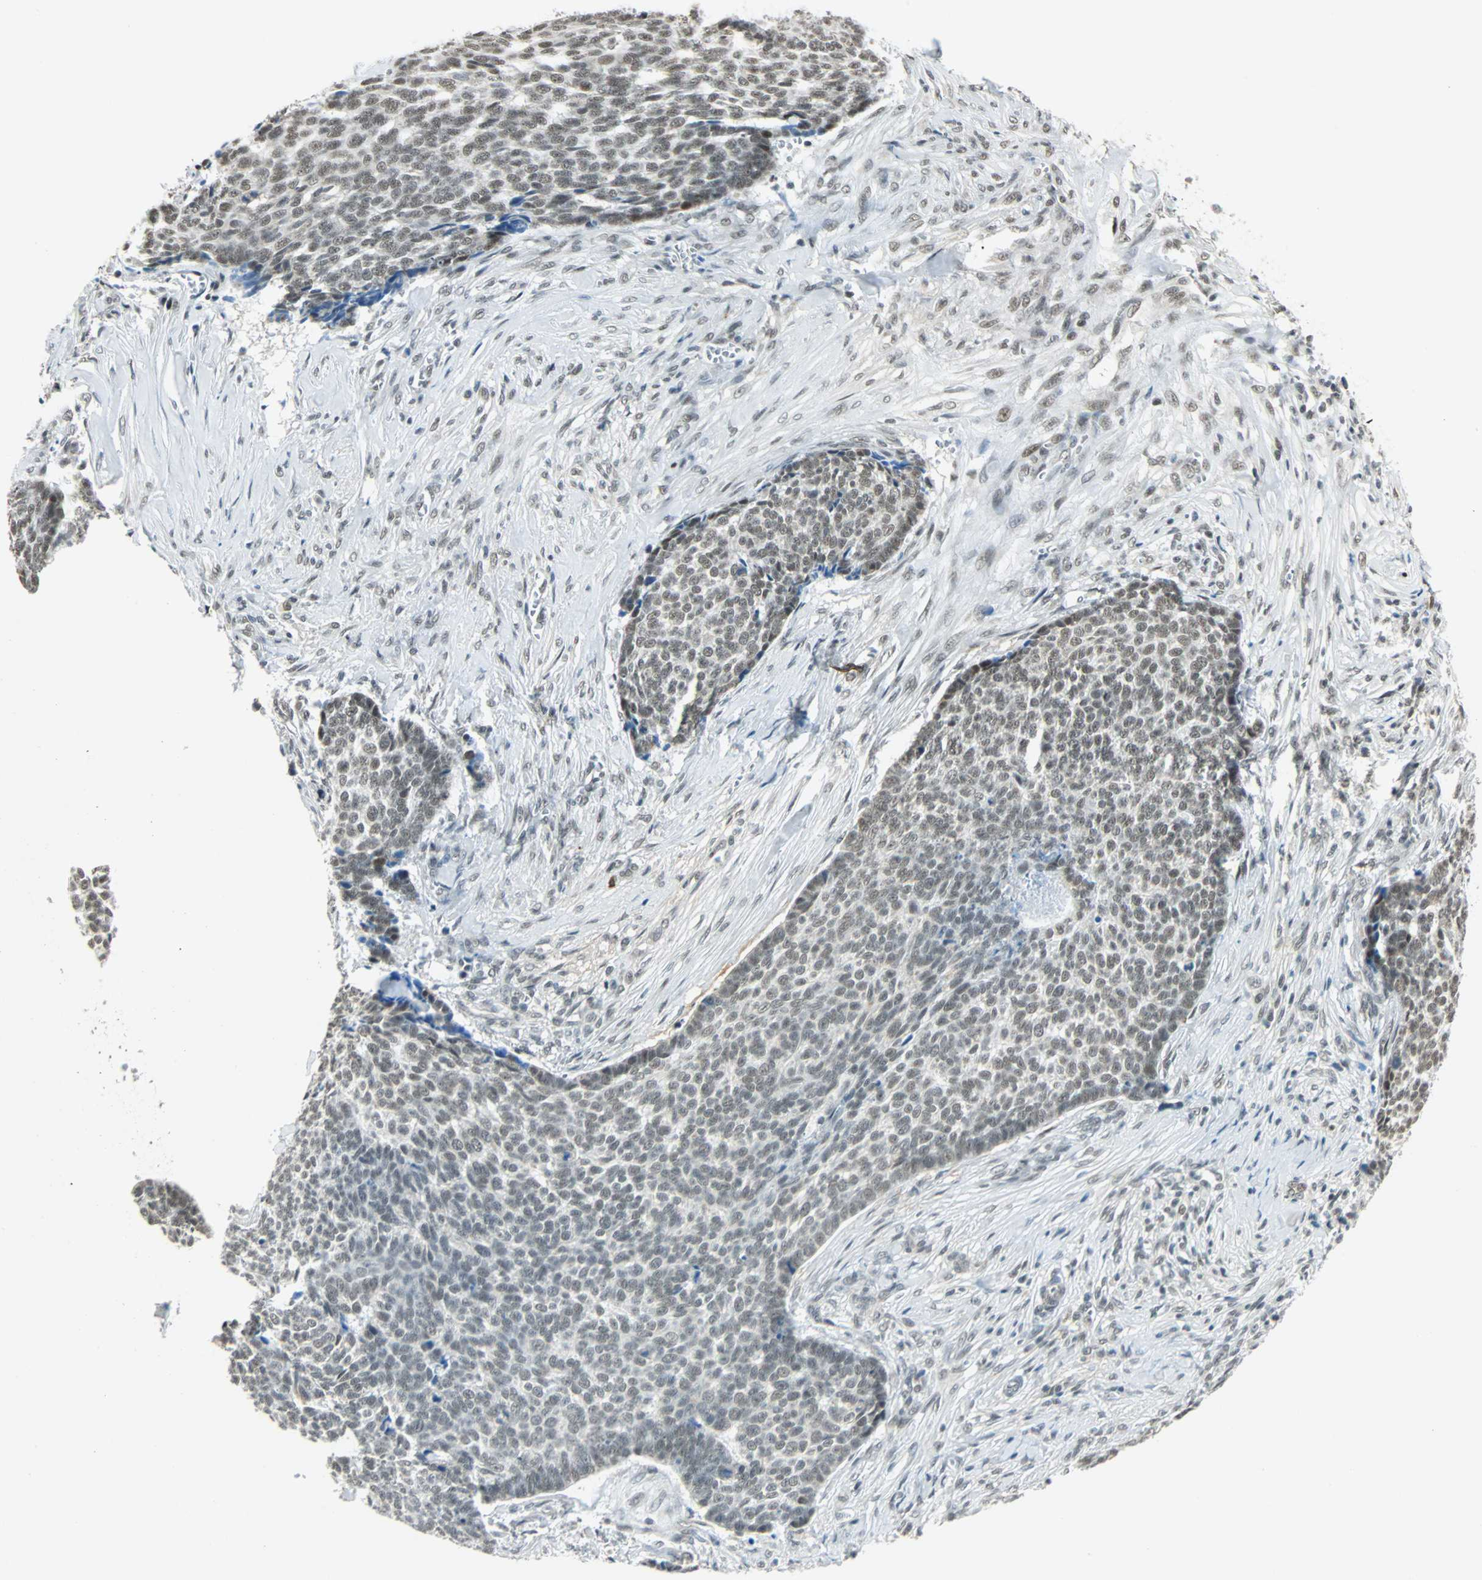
{"staining": {"intensity": "moderate", "quantity": ">75%", "location": "nuclear"}, "tissue": "skin cancer", "cell_type": "Tumor cells", "image_type": "cancer", "snomed": [{"axis": "morphology", "description": "Basal cell carcinoma"}, {"axis": "topography", "description": "Skin"}], "caption": "Human skin cancer (basal cell carcinoma) stained for a protein (brown) reveals moderate nuclear positive expression in approximately >75% of tumor cells.", "gene": "NELFE", "patient": {"sex": "male", "age": 84}}